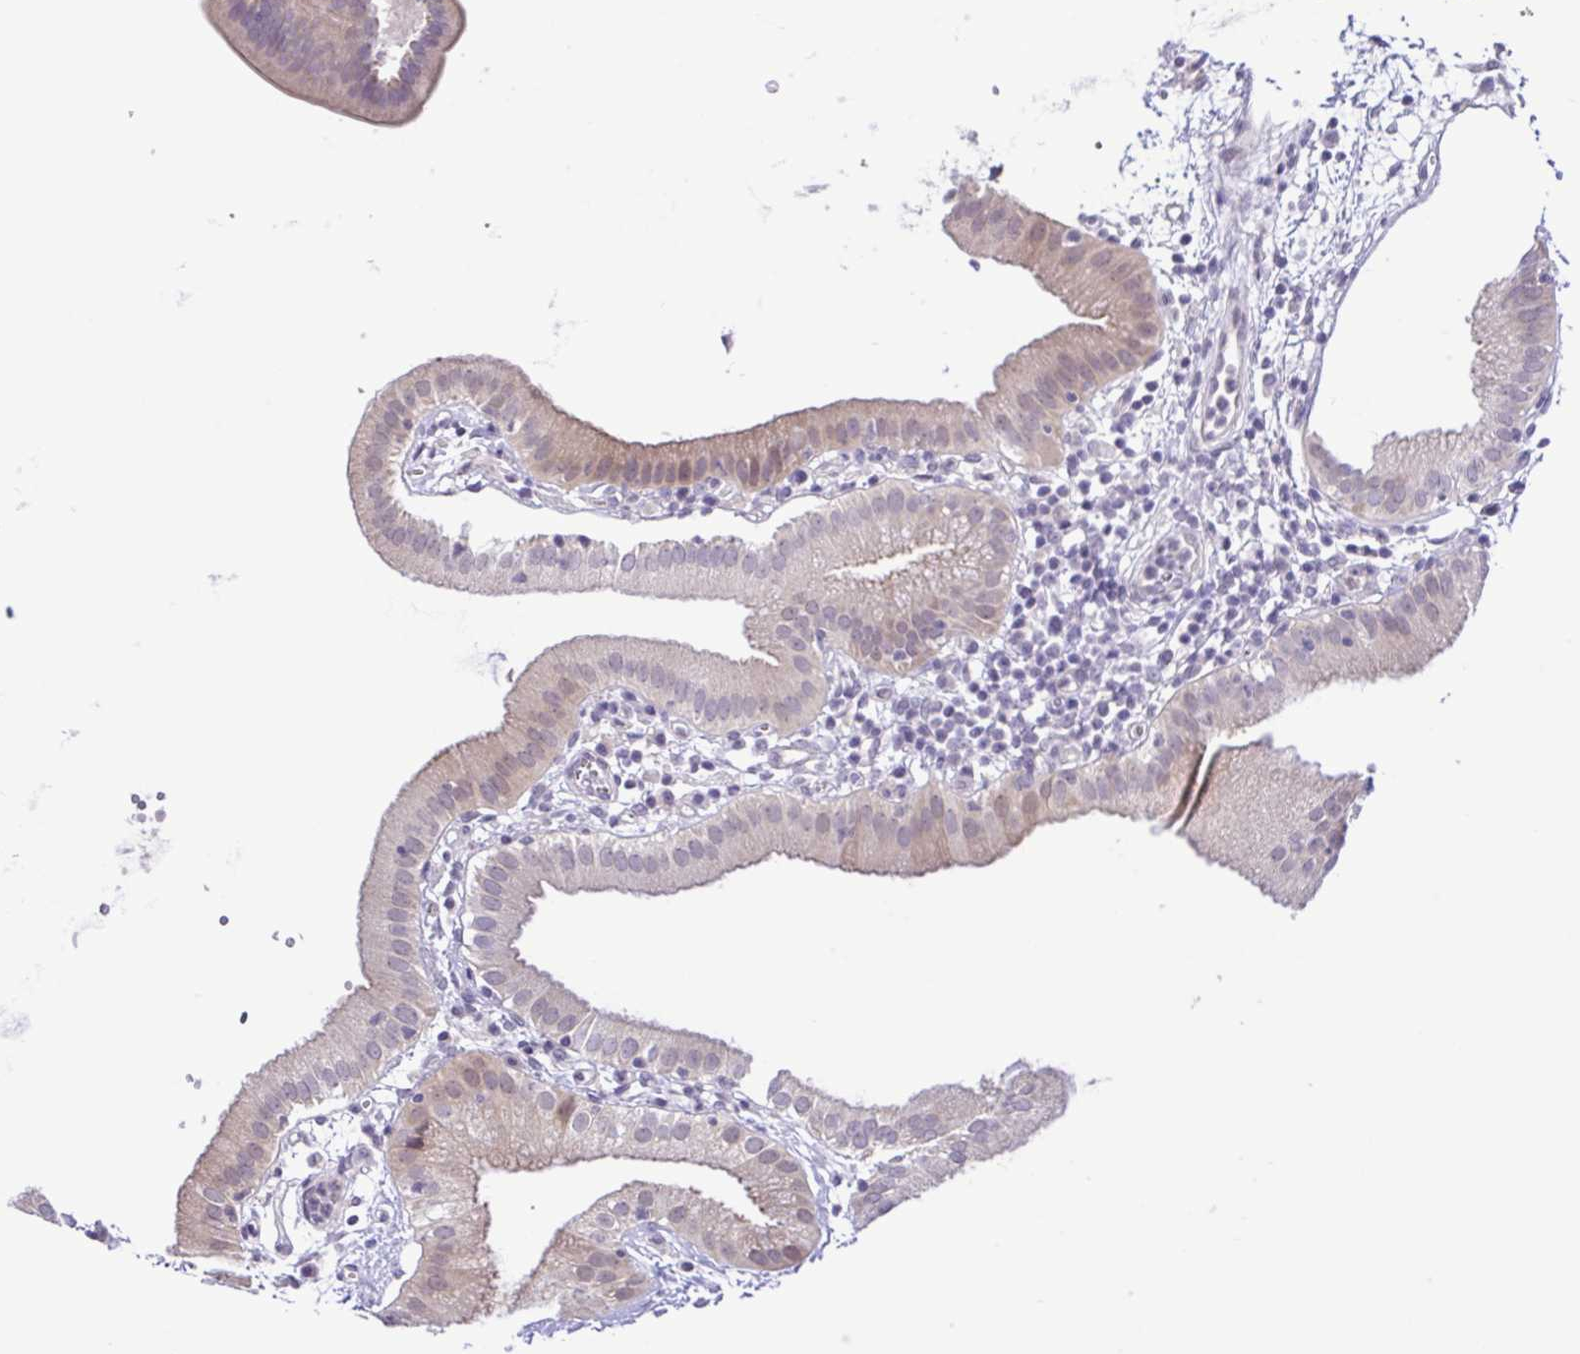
{"staining": {"intensity": "weak", "quantity": "25%-75%", "location": "cytoplasmic/membranous,nuclear"}, "tissue": "gallbladder", "cell_type": "Glandular cells", "image_type": "normal", "snomed": [{"axis": "morphology", "description": "Normal tissue, NOS"}, {"axis": "topography", "description": "Gallbladder"}], "caption": "Weak cytoplasmic/membranous,nuclear positivity for a protein is seen in approximately 25%-75% of glandular cells of normal gallbladder using immunohistochemistry.", "gene": "IL1RN", "patient": {"sex": "female", "age": 65}}